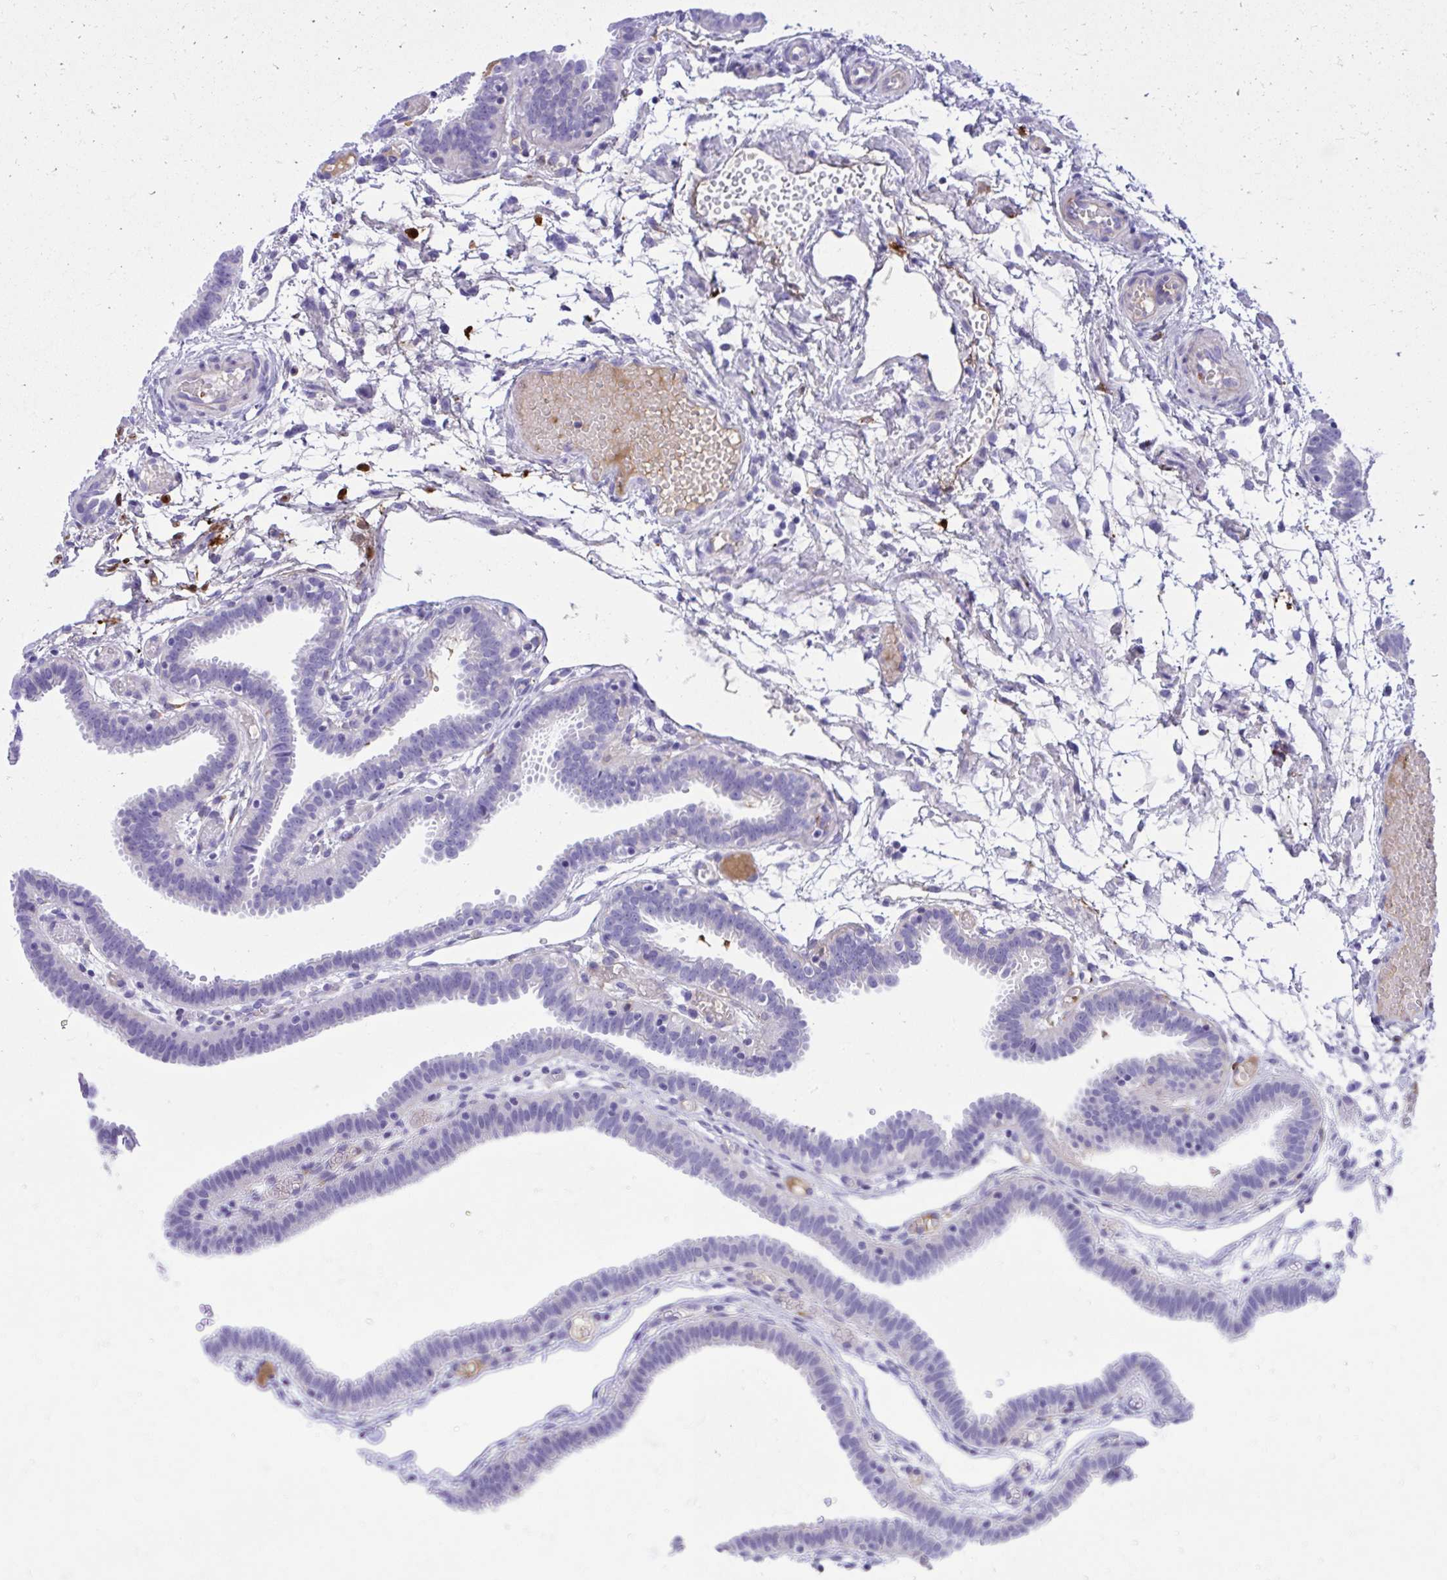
{"staining": {"intensity": "negative", "quantity": "none", "location": "none"}, "tissue": "fallopian tube", "cell_type": "Glandular cells", "image_type": "normal", "snomed": [{"axis": "morphology", "description": "Normal tissue, NOS"}, {"axis": "topography", "description": "Fallopian tube"}], "caption": "This is a image of immunohistochemistry staining of benign fallopian tube, which shows no positivity in glandular cells. The staining was performed using DAB to visualize the protein expression in brown, while the nuclei were stained in blue with hematoxylin (Magnification: 20x).", "gene": "HRG", "patient": {"sex": "female", "age": 37}}